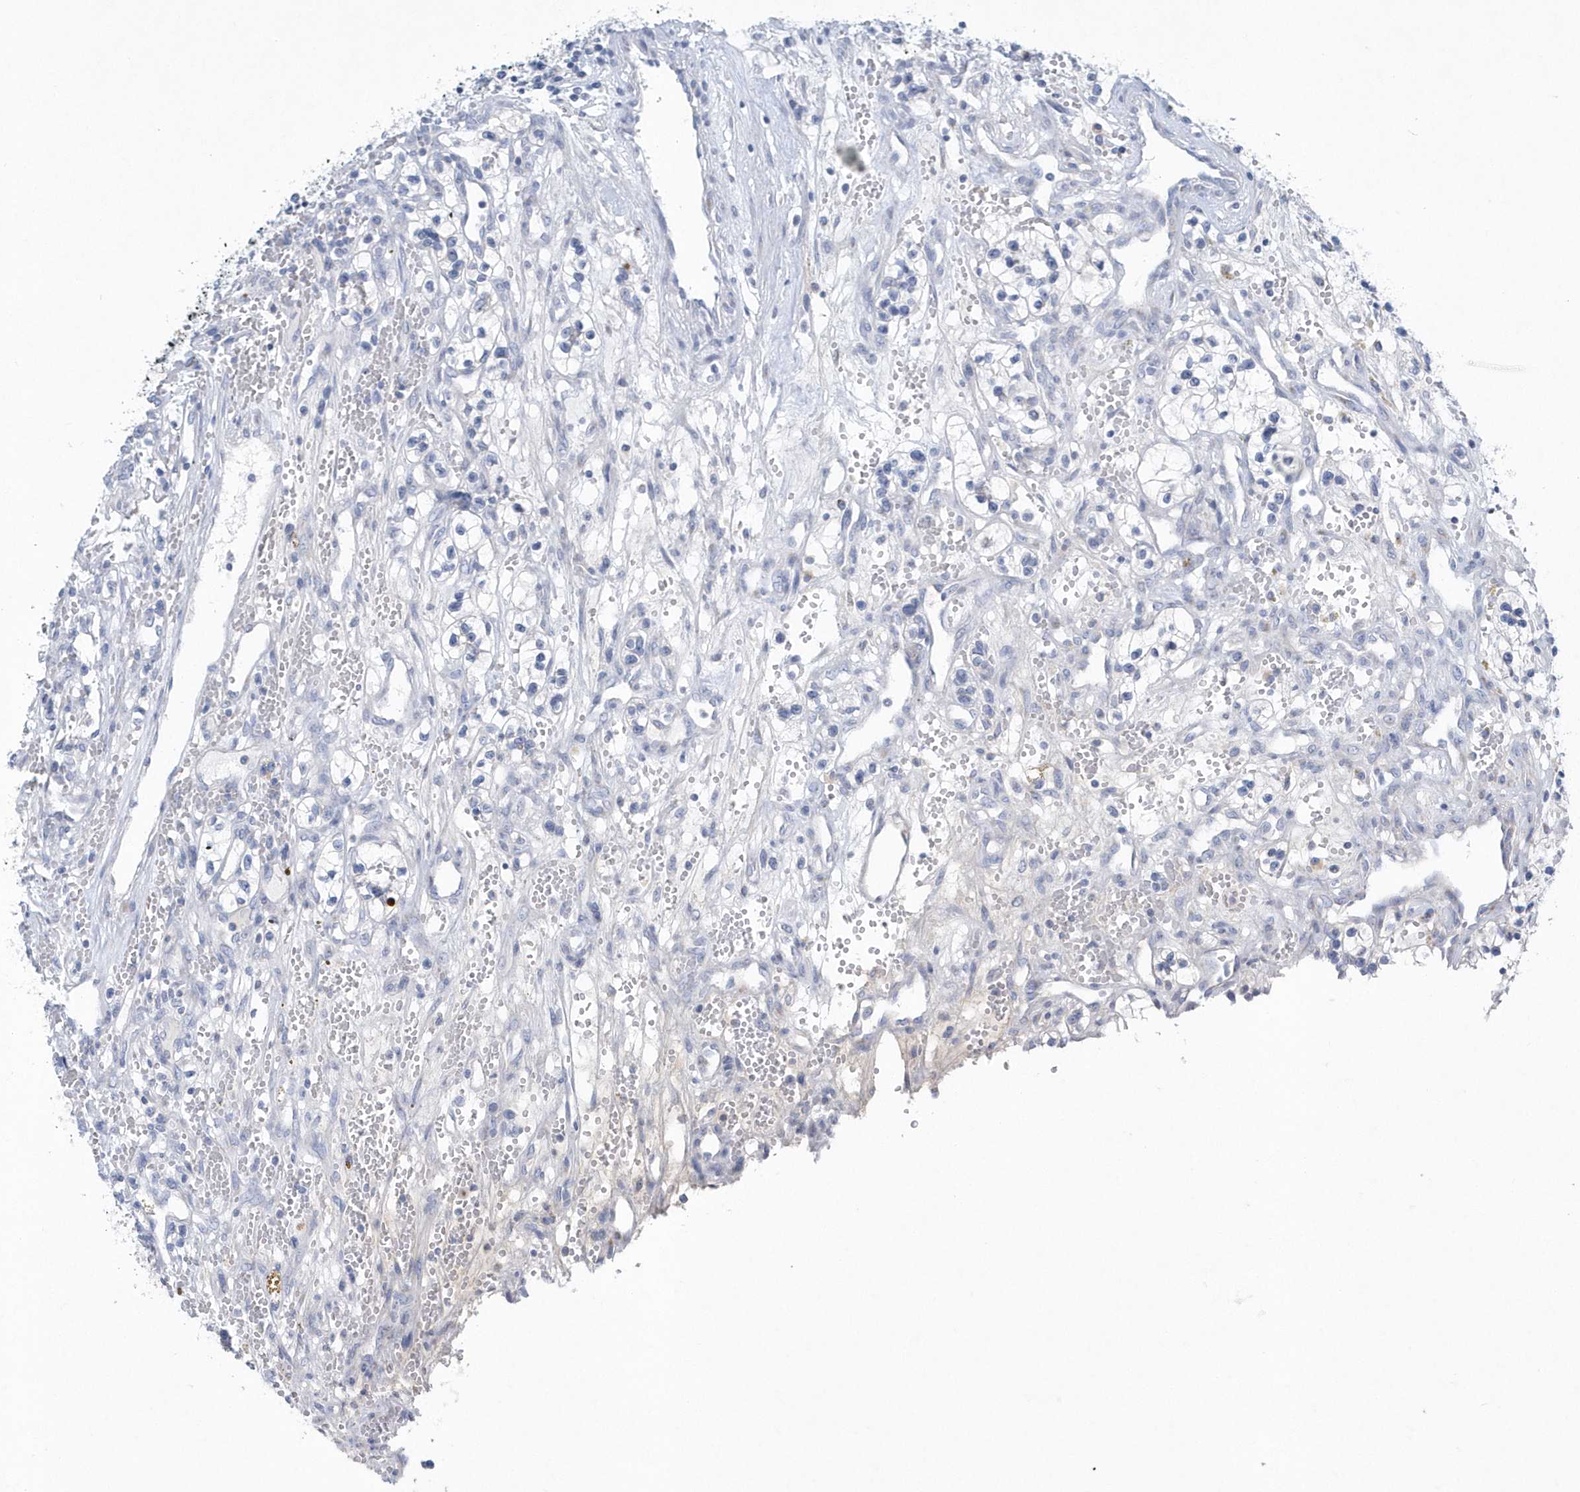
{"staining": {"intensity": "negative", "quantity": "none", "location": "none"}, "tissue": "renal cancer", "cell_type": "Tumor cells", "image_type": "cancer", "snomed": [{"axis": "morphology", "description": "Adenocarcinoma, NOS"}, {"axis": "topography", "description": "Kidney"}], "caption": "Immunohistochemistry (IHC) of renal cancer (adenocarcinoma) demonstrates no positivity in tumor cells.", "gene": "SPATA18", "patient": {"sex": "female", "age": 57}}